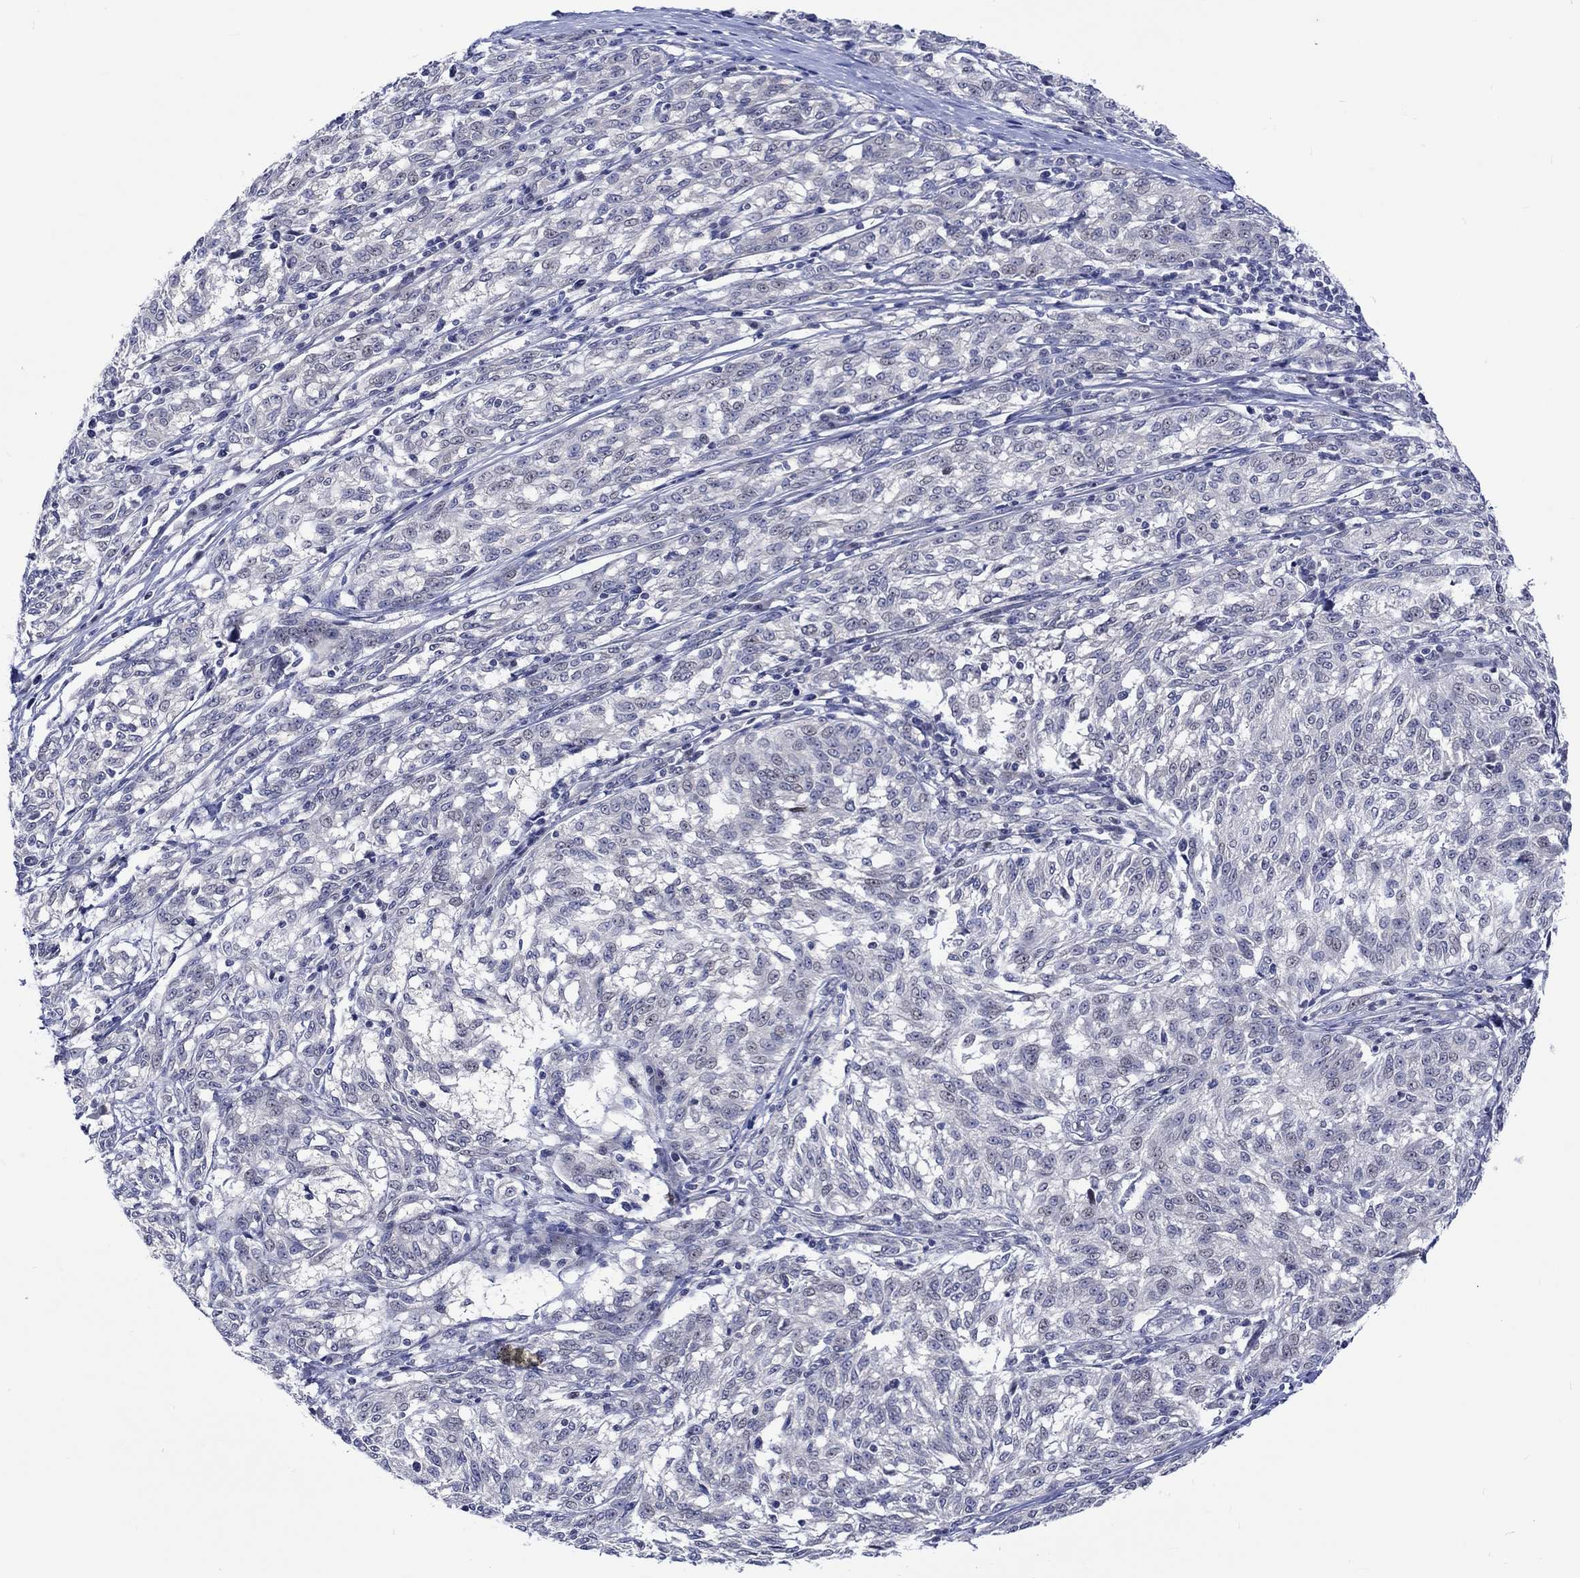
{"staining": {"intensity": "negative", "quantity": "none", "location": "none"}, "tissue": "melanoma", "cell_type": "Tumor cells", "image_type": "cancer", "snomed": [{"axis": "morphology", "description": "Malignant melanoma, NOS"}, {"axis": "topography", "description": "Skin"}], "caption": "IHC of human malignant melanoma reveals no positivity in tumor cells.", "gene": "E2F8", "patient": {"sex": "female", "age": 72}}